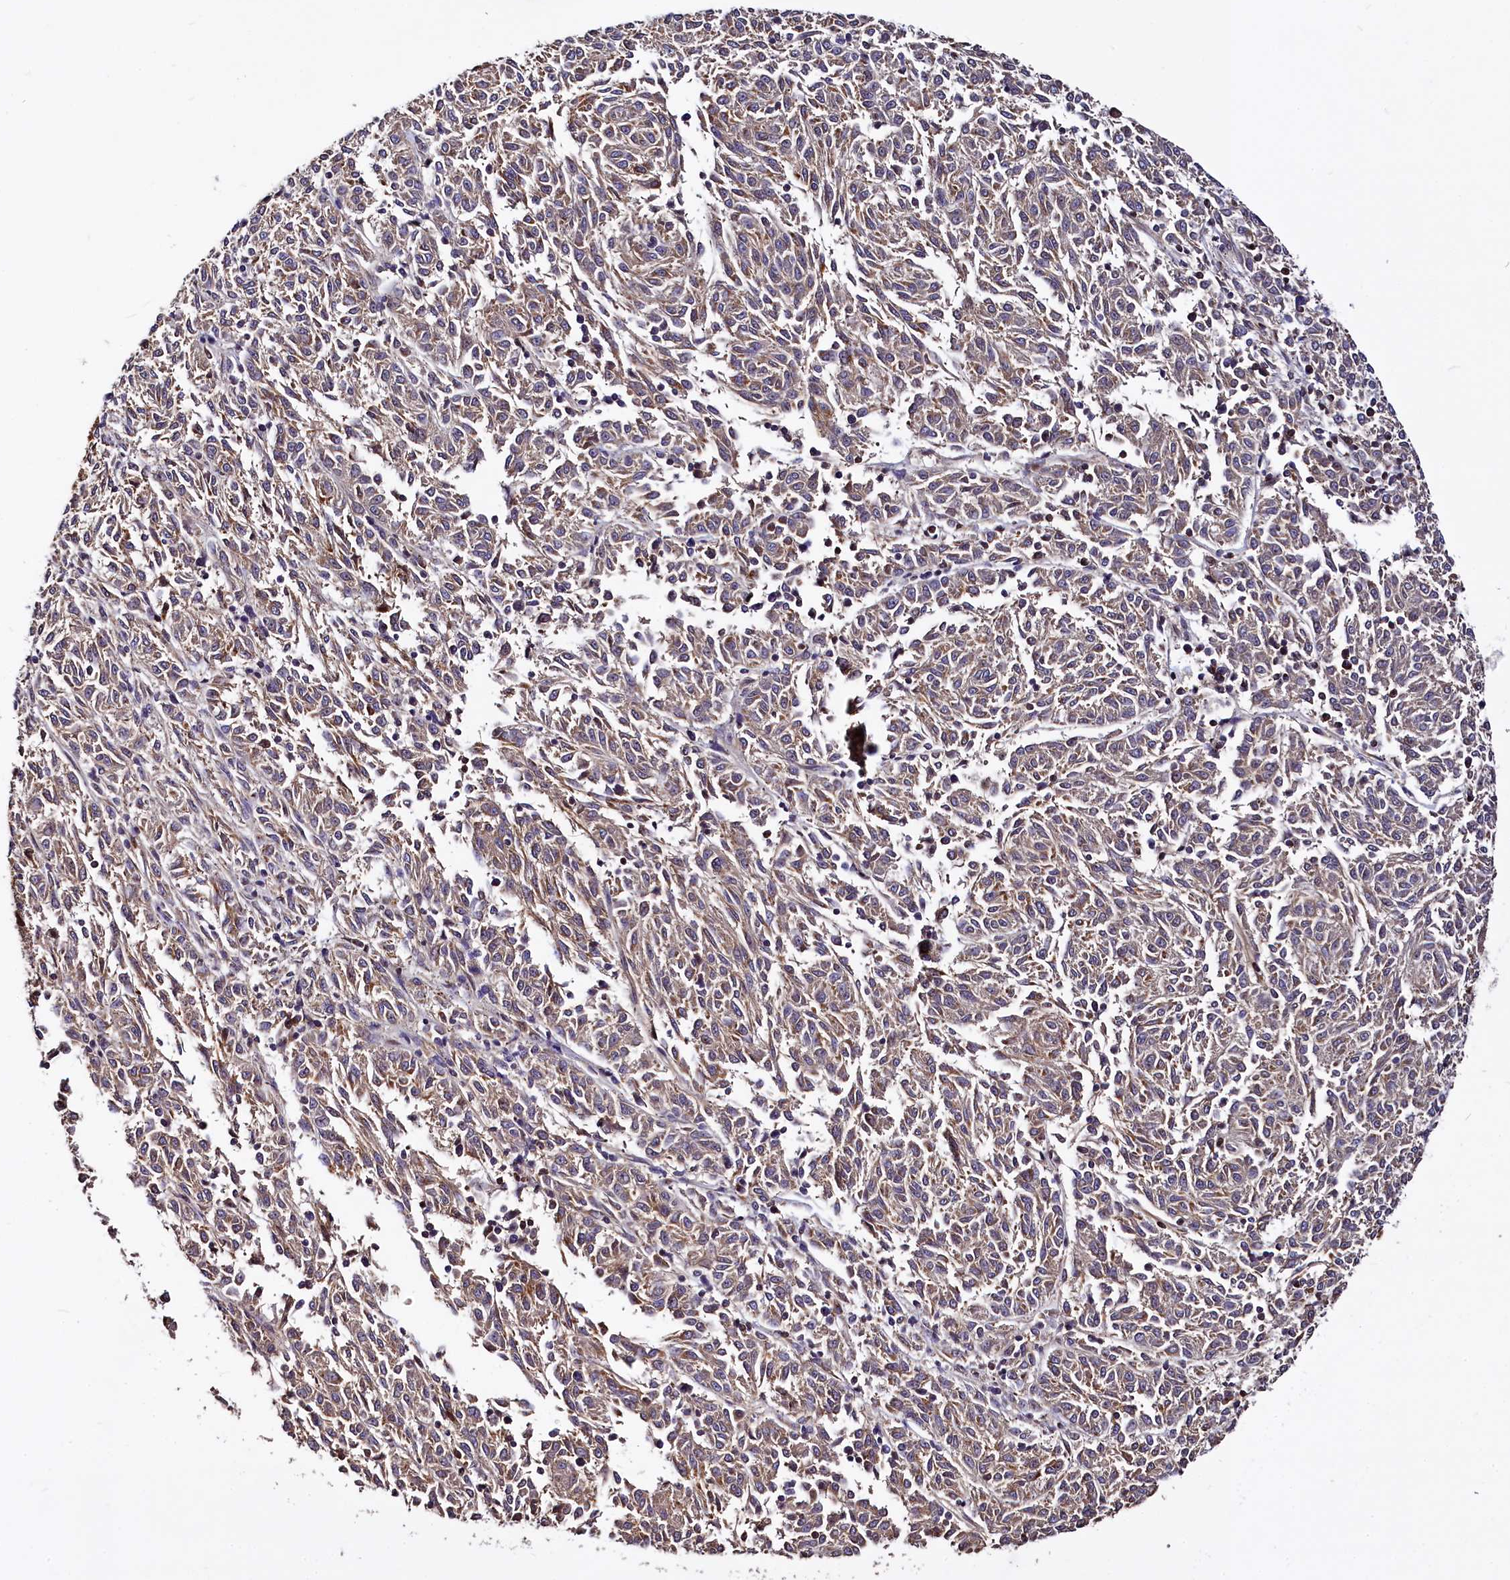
{"staining": {"intensity": "moderate", "quantity": "25%-75%", "location": "cytoplasmic/membranous"}, "tissue": "melanoma", "cell_type": "Tumor cells", "image_type": "cancer", "snomed": [{"axis": "morphology", "description": "Malignant melanoma, NOS"}, {"axis": "topography", "description": "Skin"}], "caption": "Immunohistochemistry of human melanoma displays medium levels of moderate cytoplasmic/membranous positivity in approximately 25%-75% of tumor cells. (IHC, brightfield microscopy, high magnification).", "gene": "ATG101", "patient": {"sex": "female", "age": 72}}